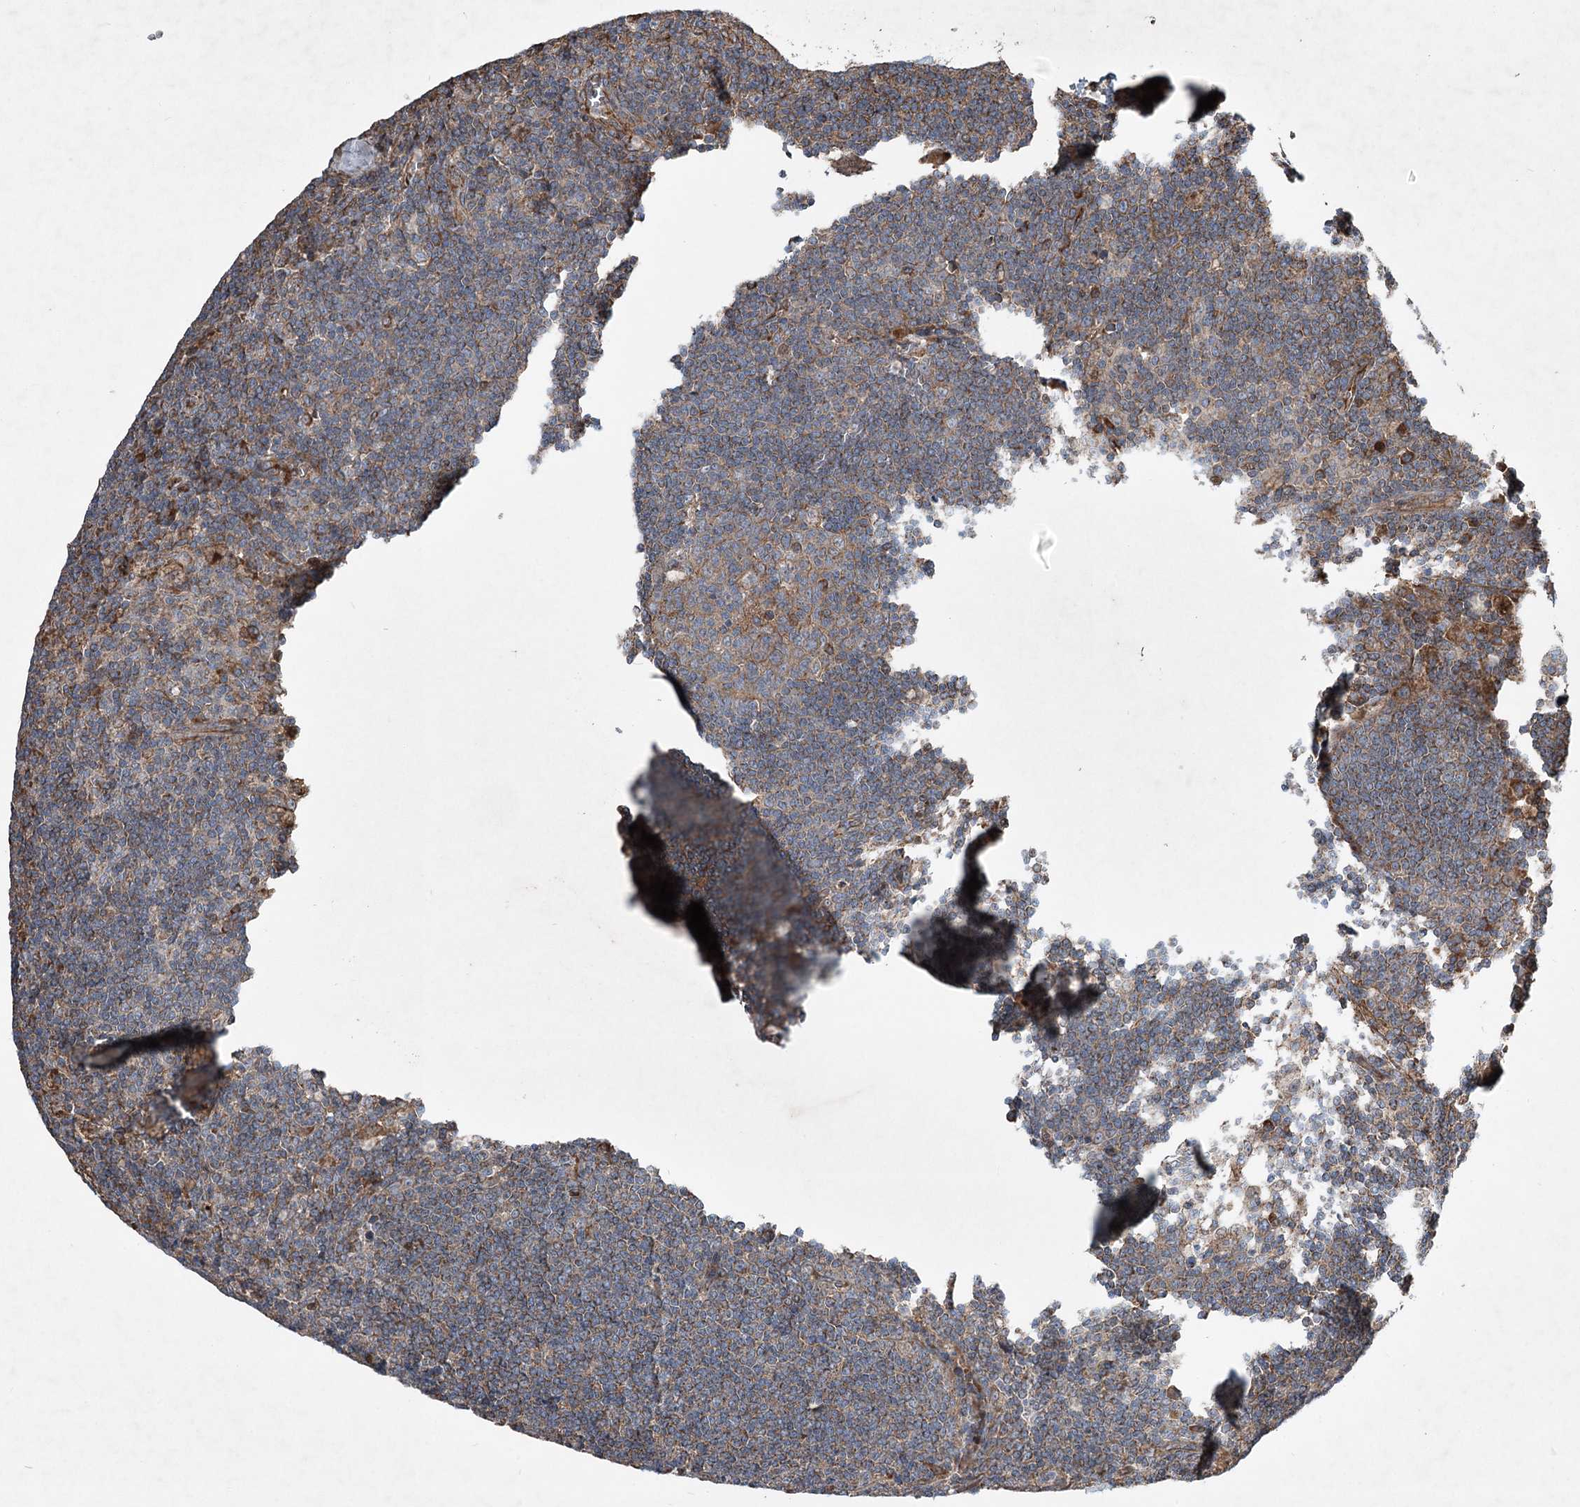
{"staining": {"intensity": "moderate", "quantity": ">75%", "location": "cytoplasmic/membranous"}, "tissue": "lymph node", "cell_type": "Germinal center cells", "image_type": "normal", "snomed": [{"axis": "morphology", "description": "Normal tissue, NOS"}, {"axis": "topography", "description": "Lymph node"}], "caption": "IHC of unremarkable human lymph node reveals medium levels of moderate cytoplasmic/membranous expression in about >75% of germinal center cells.", "gene": "SERINC5", "patient": {"sex": "male", "age": 69}}